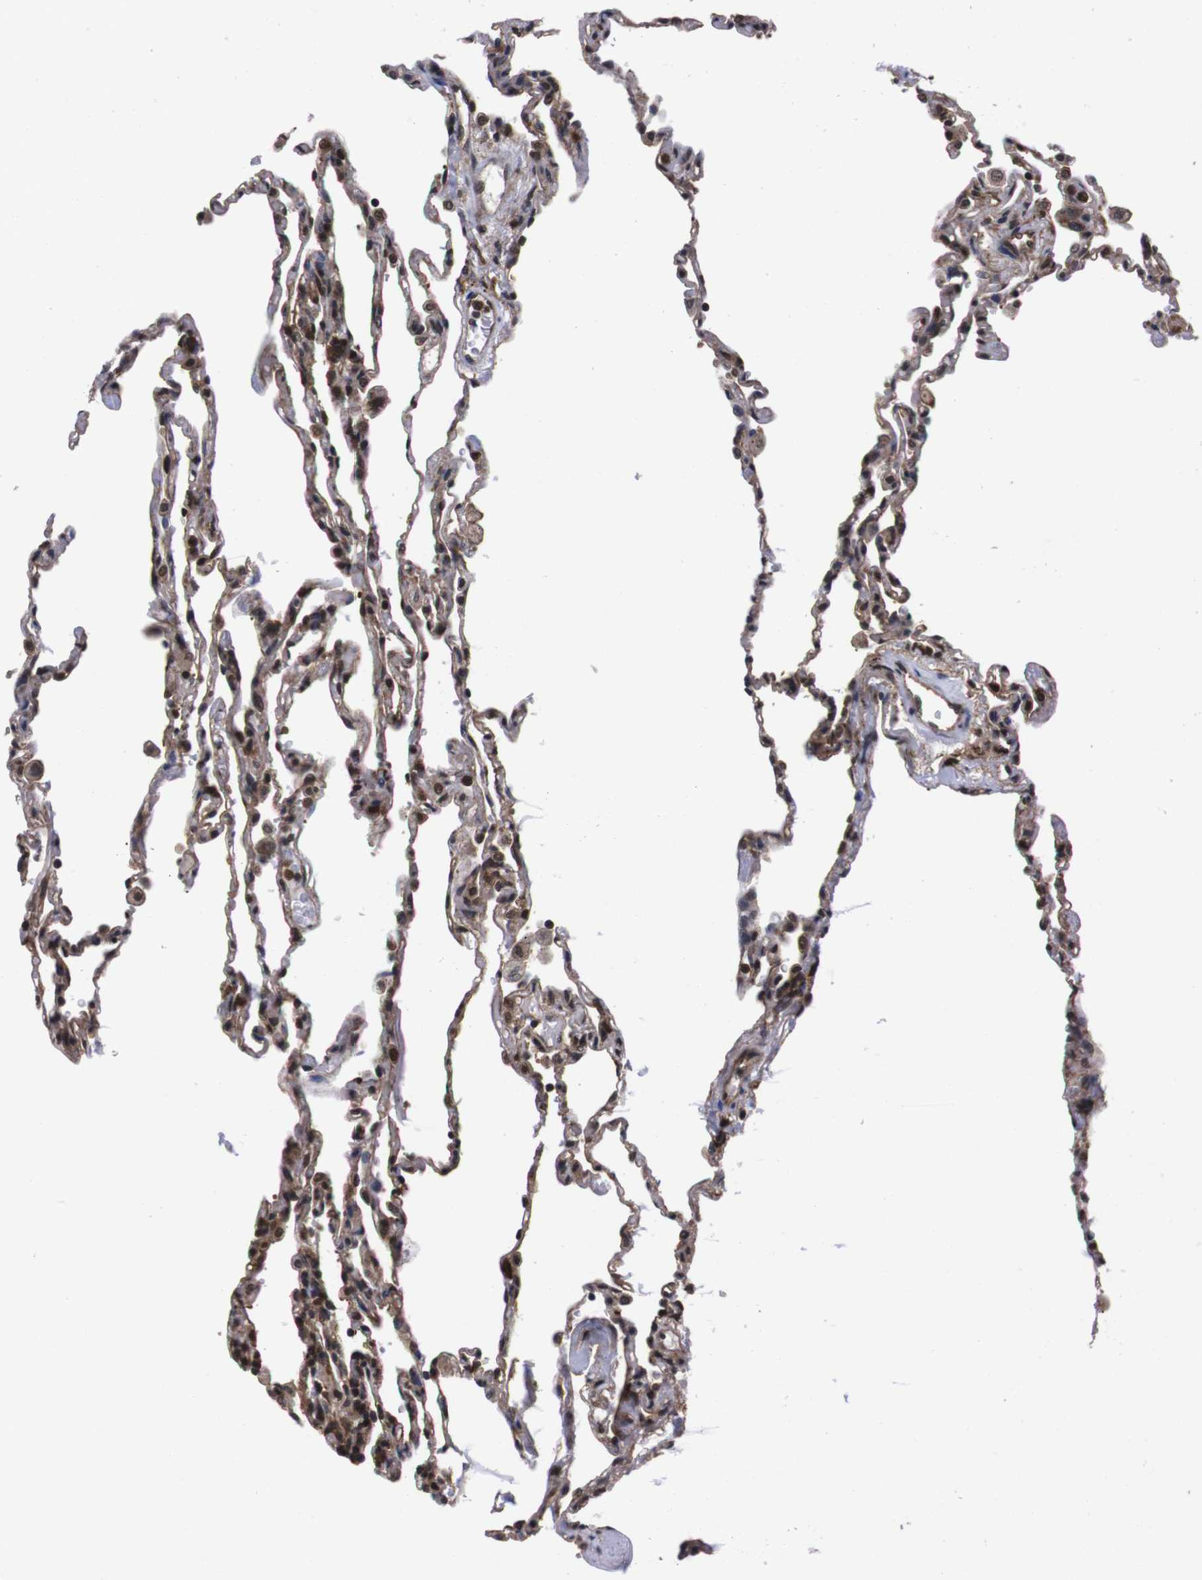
{"staining": {"intensity": "moderate", "quantity": ">75%", "location": "cytoplasmic/membranous,nuclear"}, "tissue": "lung", "cell_type": "Alveolar cells", "image_type": "normal", "snomed": [{"axis": "morphology", "description": "Normal tissue, NOS"}, {"axis": "topography", "description": "Lung"}], "caption": "Immunohistochemistry (IHC) of benign lung demonstrates medium levels of moderate cytoplasmic/membranous,nuclear staining in approximately >75% of alveolar cells.", "gene": "UBQLN2", "patient": {"sex": "male", "age": 59}}